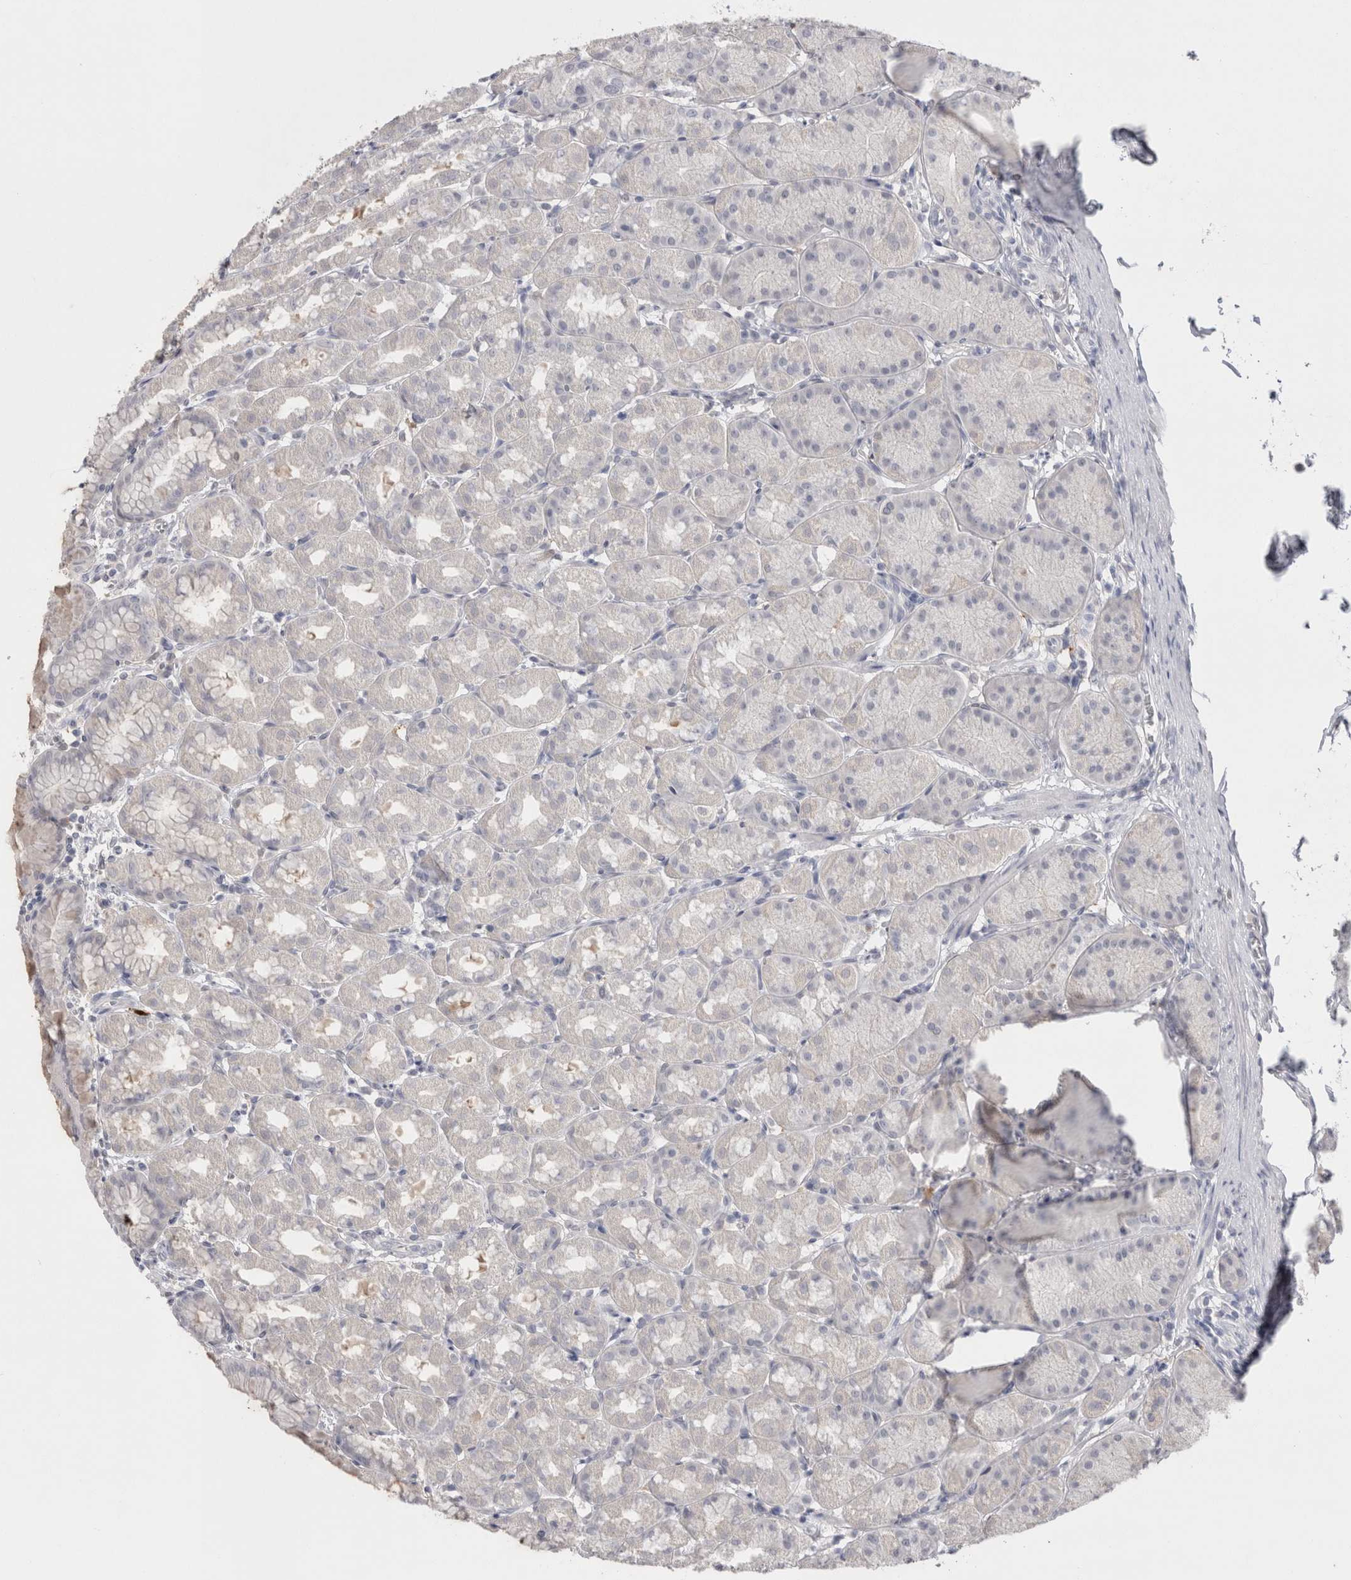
{"staining": {"intensity": "negative", "quantity": "none", "location": "none"}, "tissue": "stomach", "cell_type": "Glandular cells", "image_type": "normal", "snomed": [{"axis": "morphology", "description": "Normal tissue, NOS"}, {"axis": "topography", "description": "Stomach"}], "caption": "The immunohistochemistry (IHC) histopathology image has no significant expression in glandular cells of stomach. The staining is performed using DAB (3,3'-diaminobenzidine) brown chromogen with nuclei counter-stained in using hematoxylin.", "gene": "SUCNR1", "patient": {"sex": "male", "age": 42}}